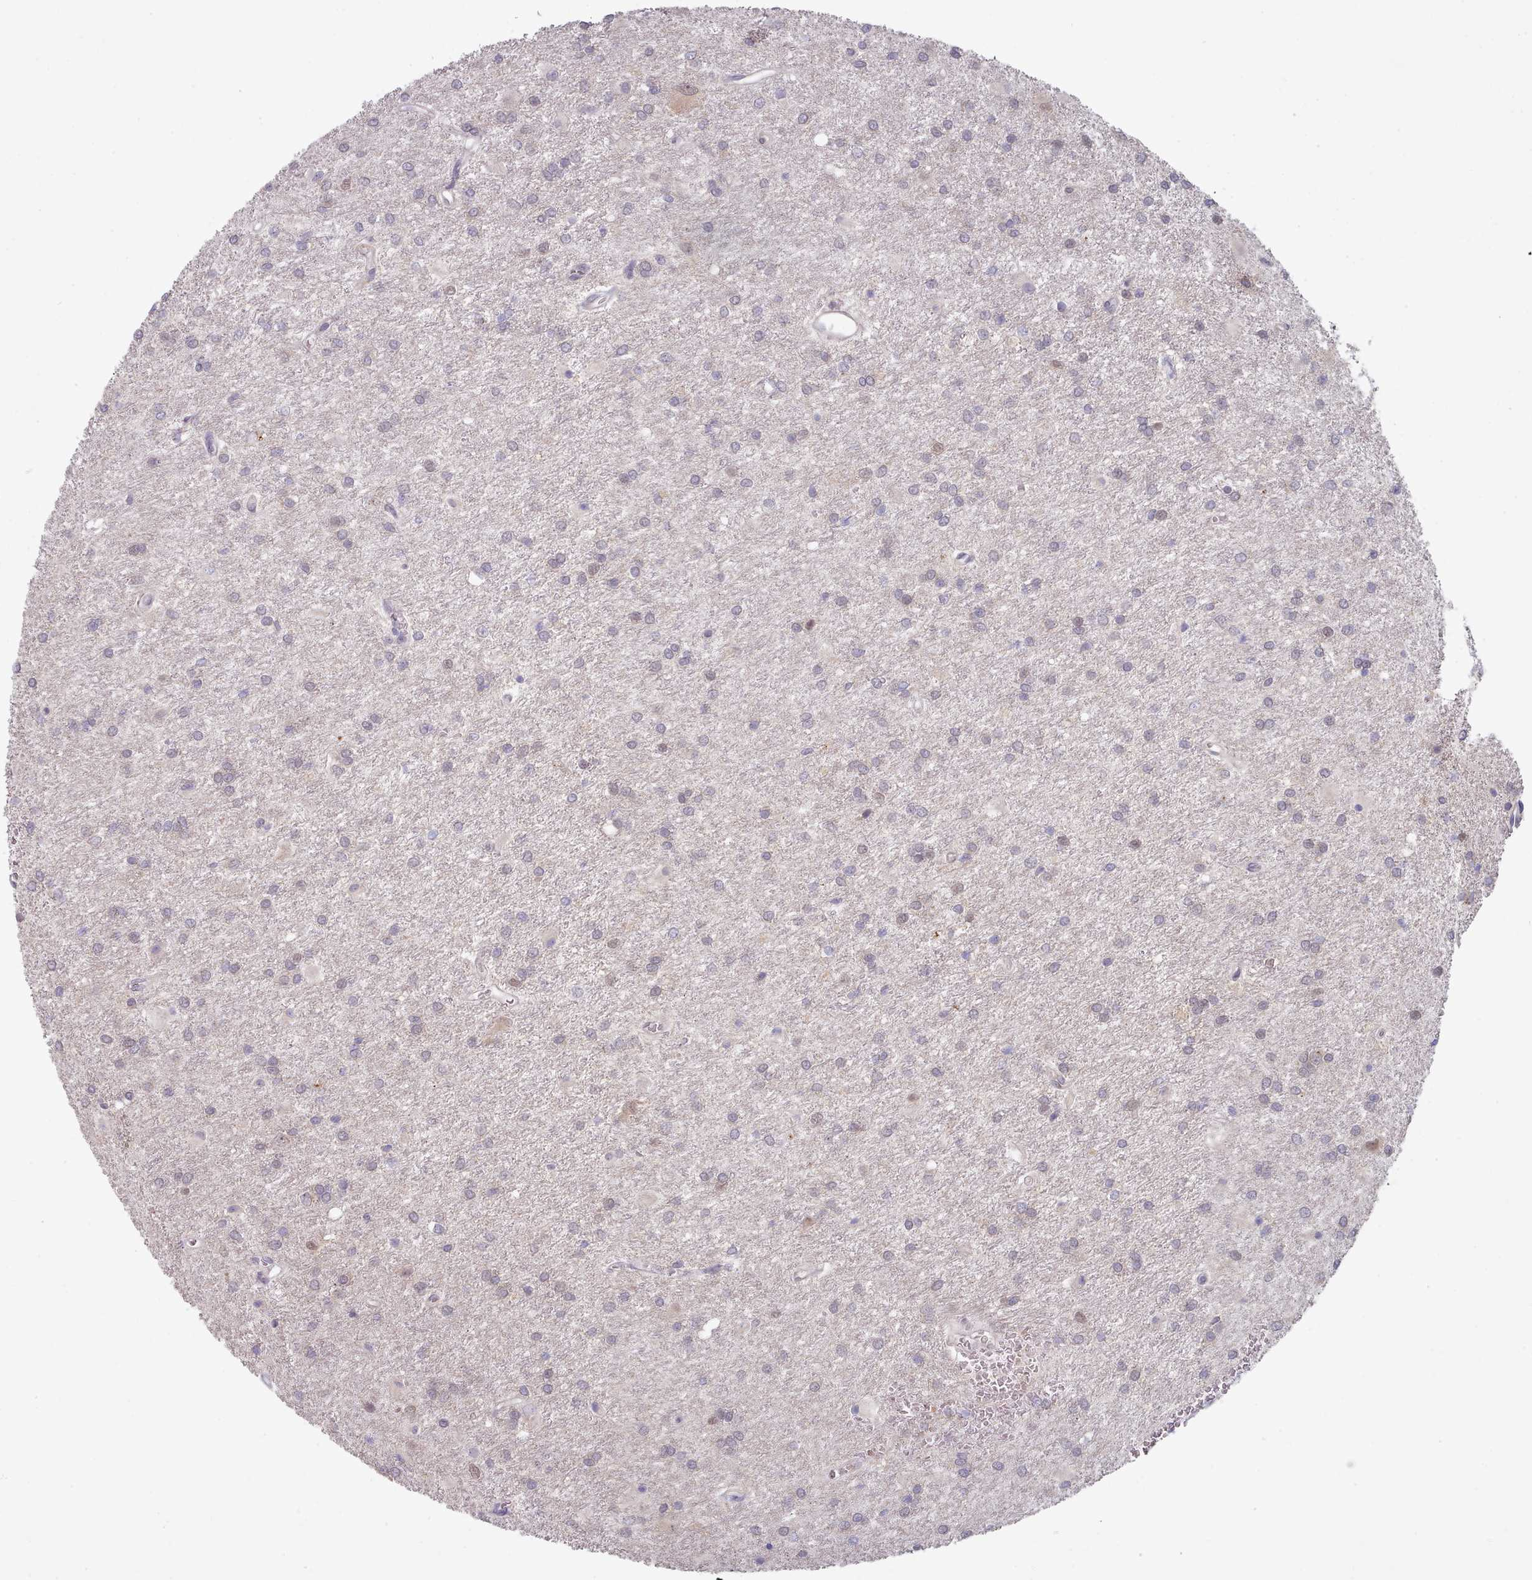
{"staining": {"intensity": "negative", "quantity": "none", "location": "none"}, "tissue": "glioma", "cell_type": "Tumor cells", "image_type": "cancer", "snomed": [{"axis": "morphology", "description": "Glioma, malignant, High grade"}, {"axis": "topography", "description": "Brain"}], "caption": "Tumor cells show no significant positivity in glioma.", "gene": "CLNS1A", "patient": {"sex": "female", "age": 50}}